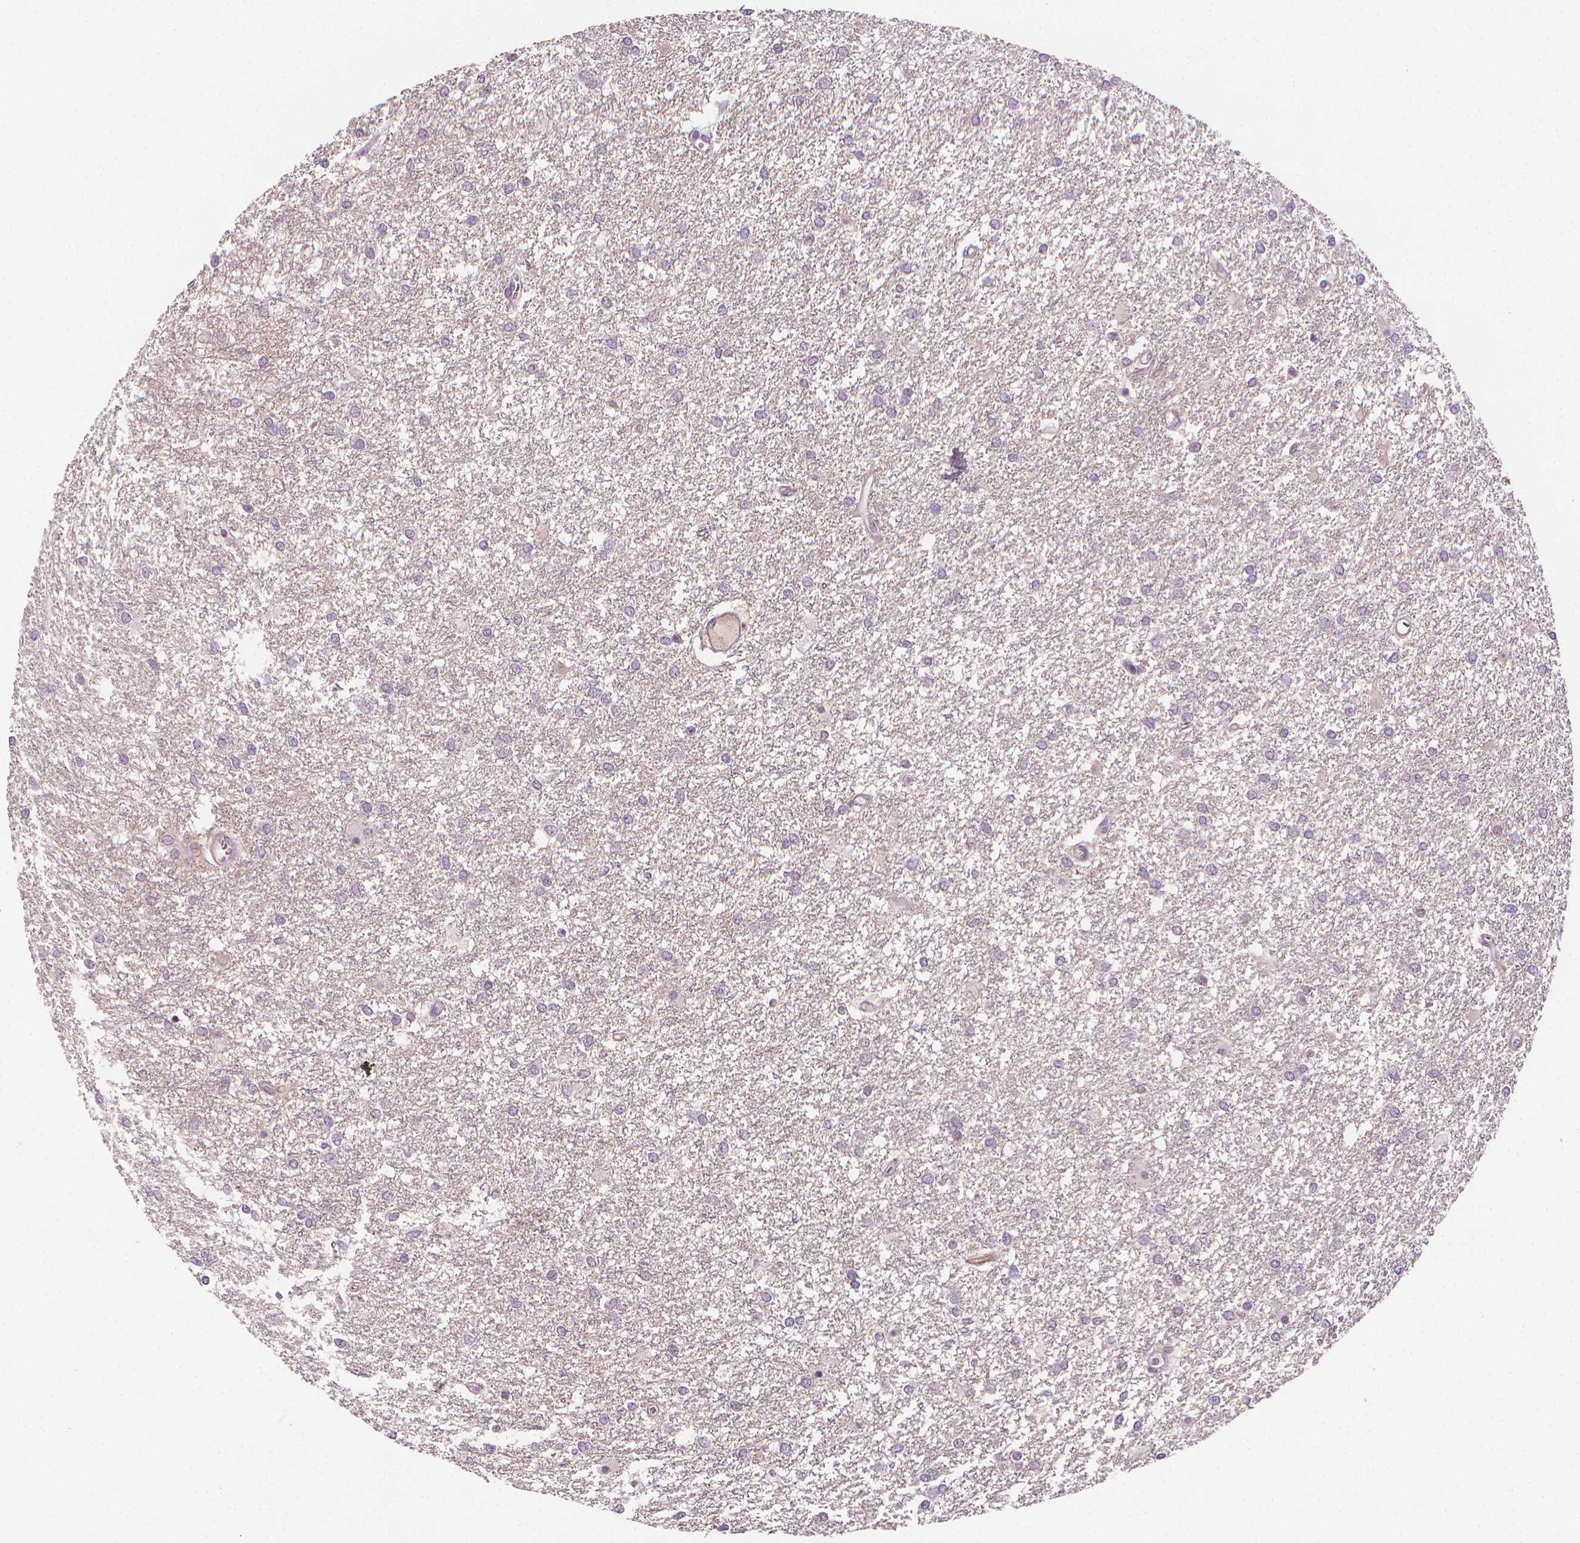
{"staining": {"intensity": "negative", "quantity": "none", "location": "none"}, "tissue": "glioma", "cell_type": "Tumor cells", "image_type": "cancer", "snomed": [{"axis": "morphology", "description": "Glioma, malignant, High grade"}, {"axis": "topography", "description": "Brain"}], "caption": "DAB (3,3'-diaminobenzidine) immunohistochemical staining of glioma reveals no significant expression in tumor cells. (DAB (3,3'-diaminobenzidine) immunohistochemistry (IHC), high magnification).", "gene": "NCAN", "patient": {"sex": "female", "age": 61}}